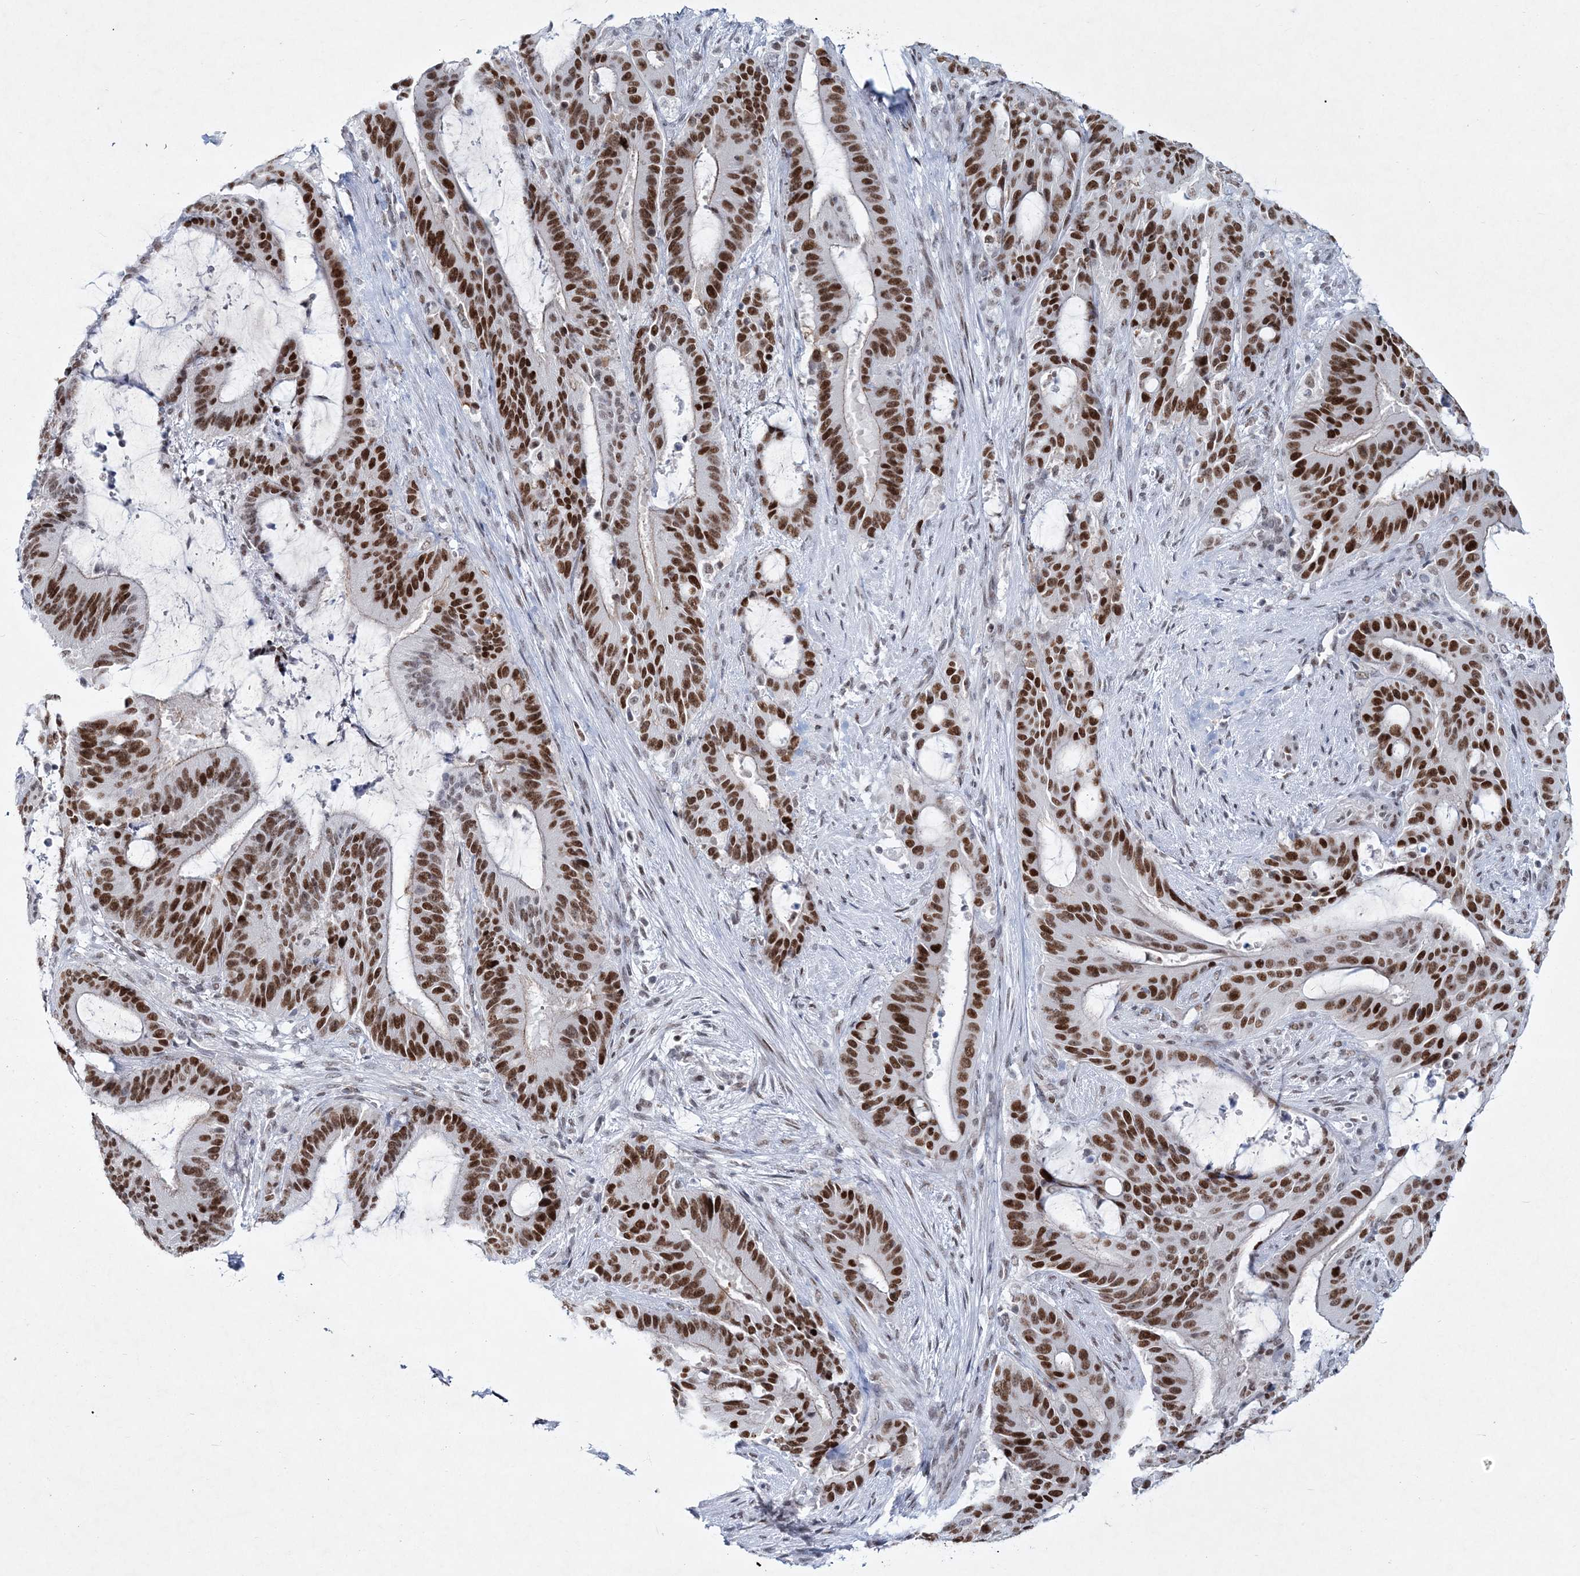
{"staining": {"intensity": "strong", "quantity": ">75%", "location": "nuclear"}, "tissue": "liver cancer", "cell_type": "Tumor cells", "image_type": "cancer", "snomed": [{"axis": "morphology", "description": "Normal tissue, NOS"}, {"axis": "morphology", "description": "Cholangiocarcinoma"}, {"axis": "topography", "description": "Liver"}, {"axis": "topography", "description": "Peripheral nerve tissue"}], "caption": "Protein staining exhibits strong nuclear positivity in about >75% of tumor cells in liver cancer (cholangiocarcinoma). The protein is shown in brown color, while the nuclei are stained blue.", "gene": "LRRFIP2", "patient": {"sex": "female", "age": 73}}